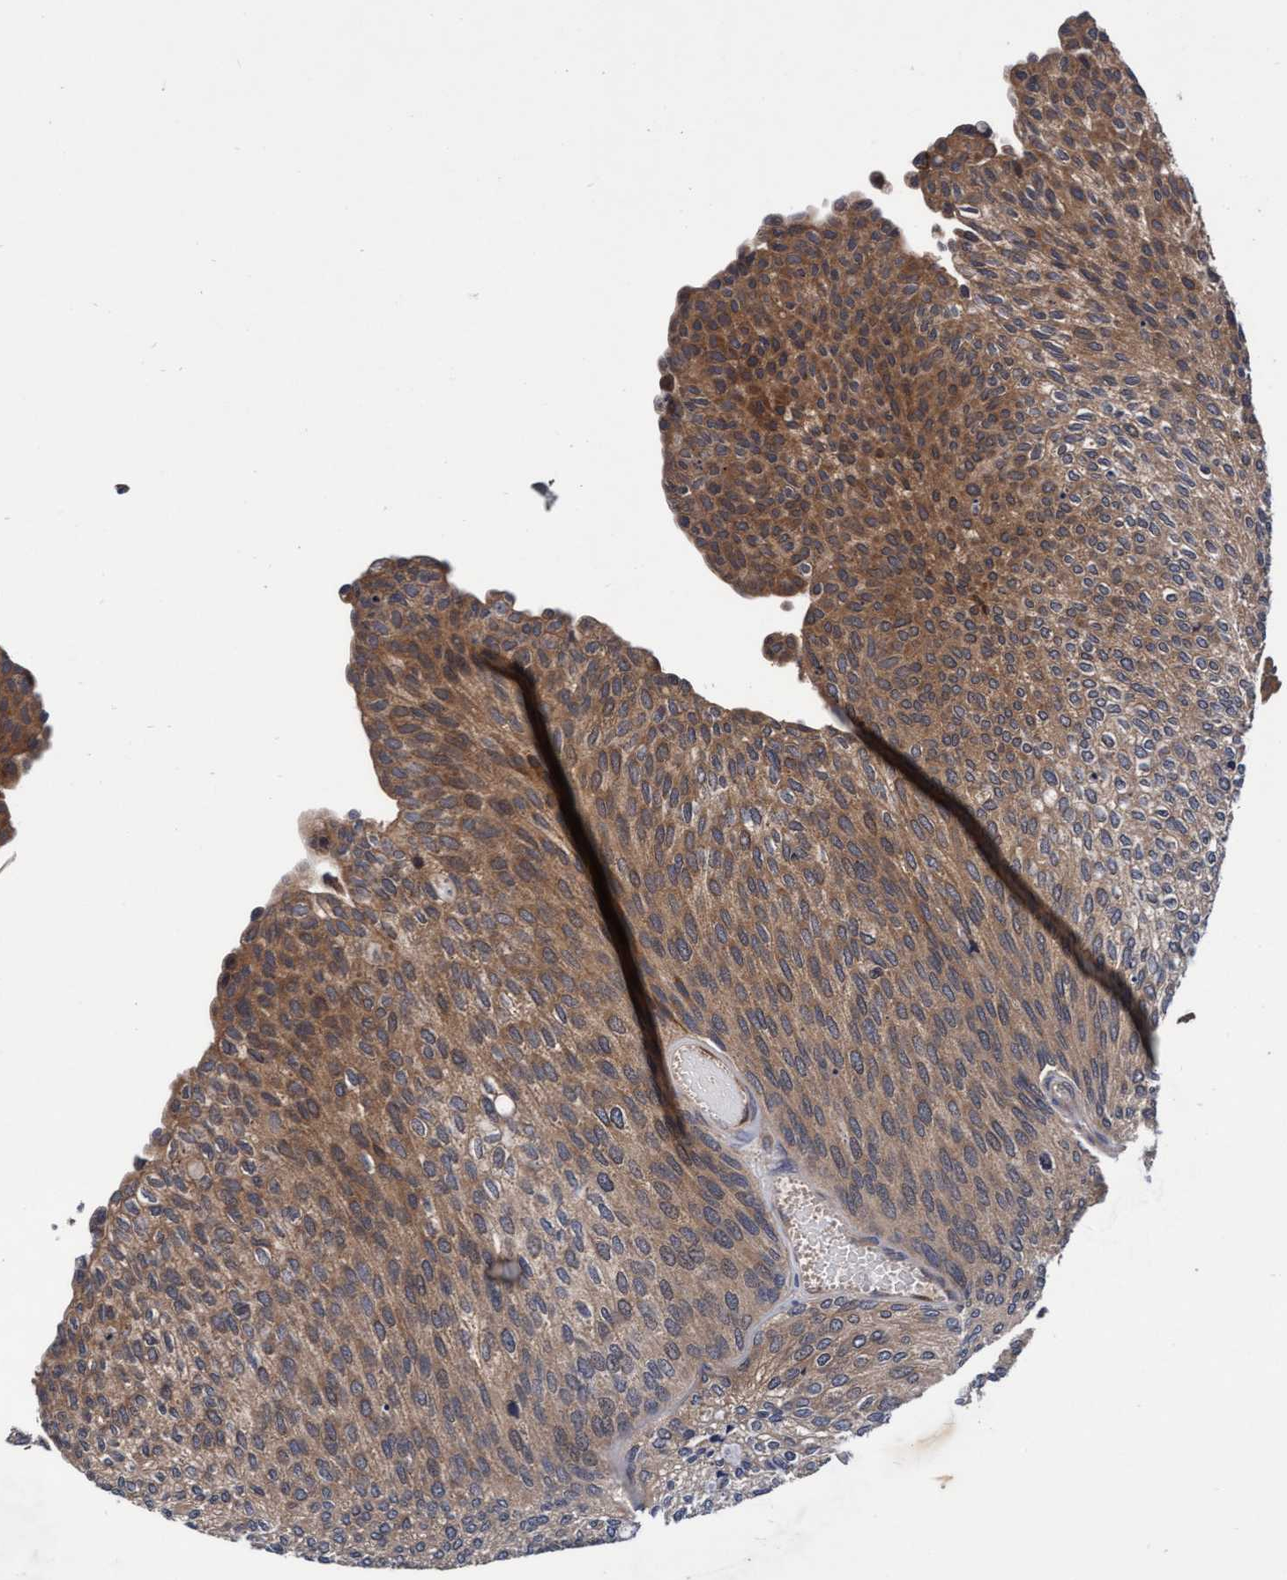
{"staining": {"intensity": "moderate", "quantity": "<25%", "location": "cytoplasmic/membranous"}, "tissue": "urothelial cancer", "cell_type": "Tumor cells", "image_type": "cancer", "snomed": [{"axis": "morphology", "description": "Urothelial carcinoma, Low grade"}, {"axis": "topography", "description": "Urinary bladder"}], "caption": "This image reveals immunohistochemistry staining of human urothelial cancer, with low moderate cytoplasmic/membranous expression in approximately <25% of tumor cells.", "gene": "EFCAB13", "patient": {"sex": "female", "age": 79}}